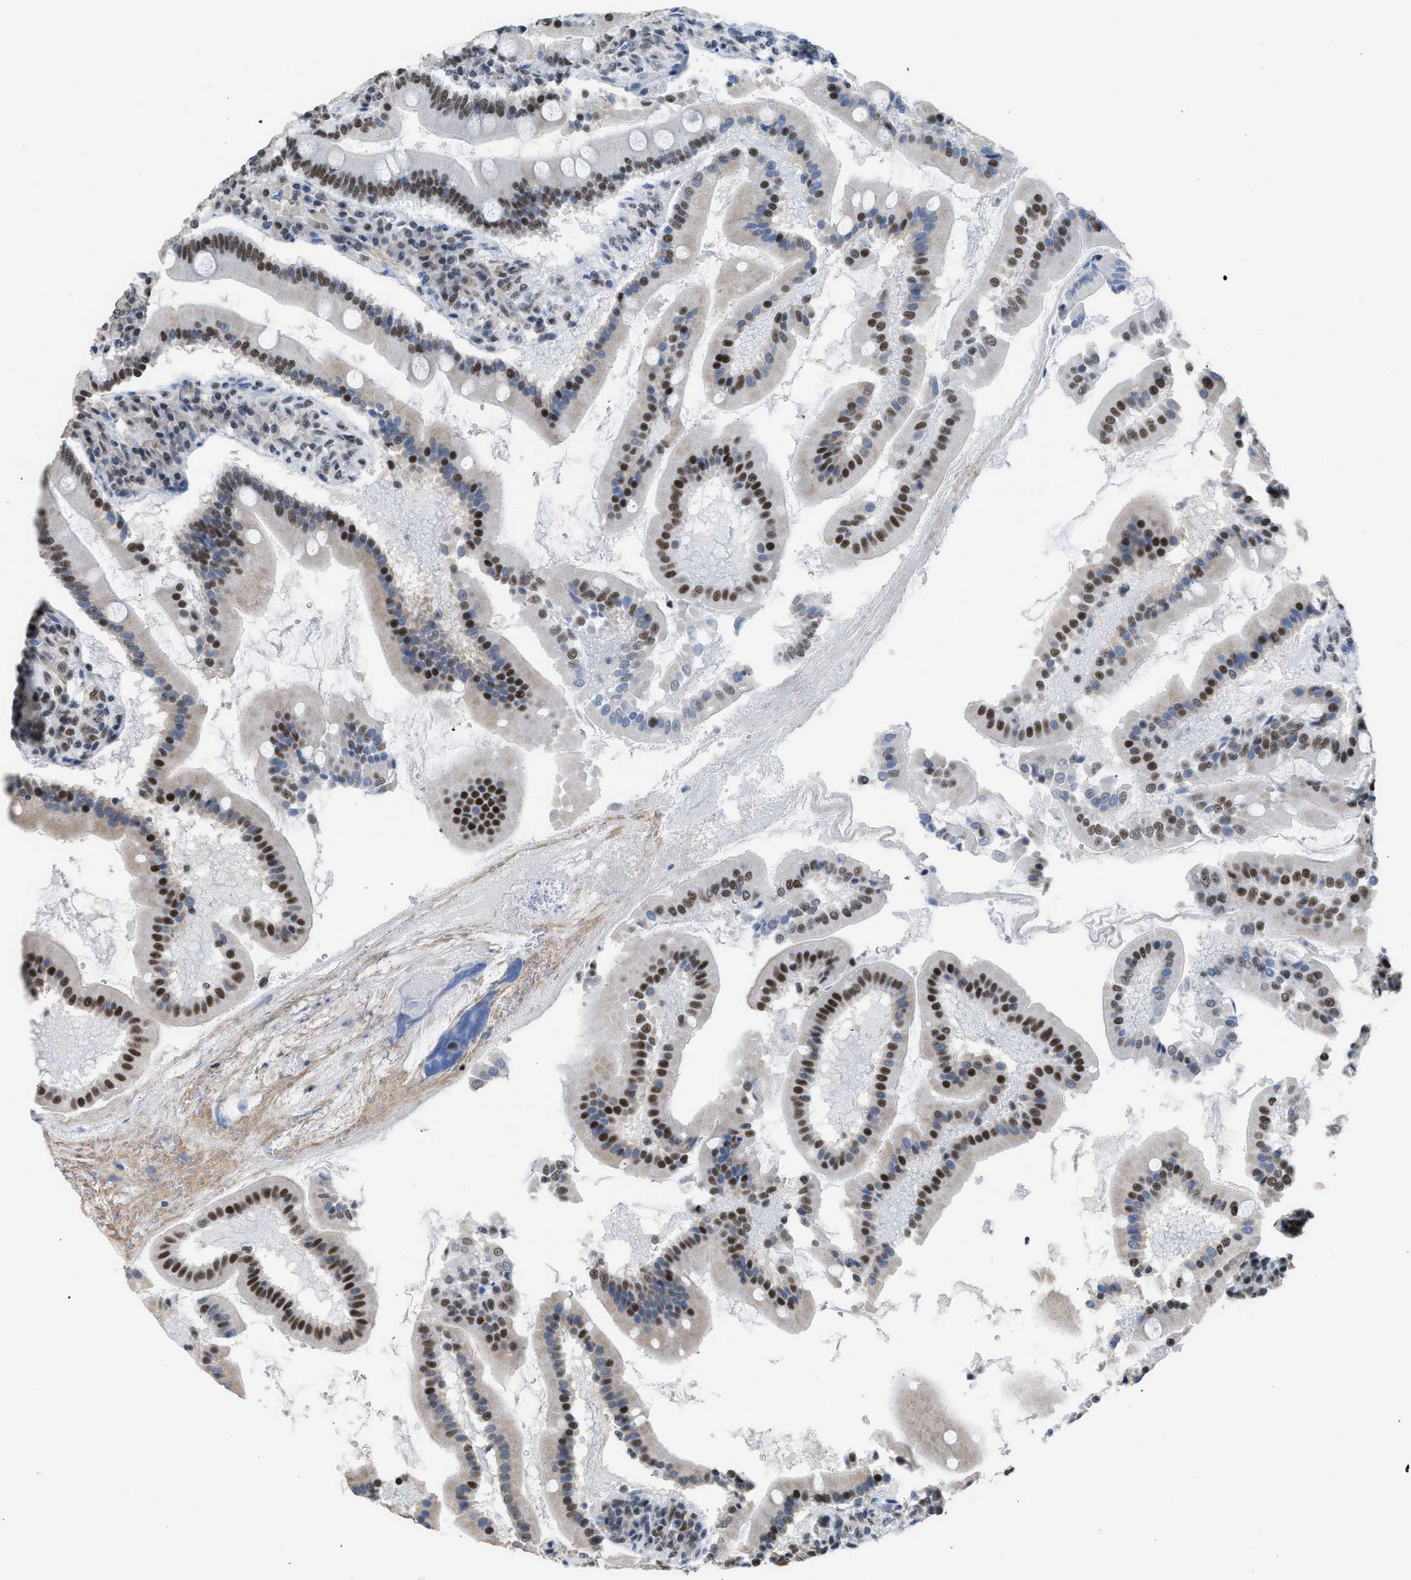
{"staining": {"intensity": "strong", "quantity": ">75%", "location": "nuclear"}, "tissue": "duodenum", "cell_type": "Glandular cells", "image_type": "normal", "snomed": [{"axis": "morphology", "description": "Normal tissue, NOS"}, {"axis": "topography", "description": "Duodenum"}], "caption": "Immunohistochemistry staining of unremarkable duodenum, which reveals high levels of strong nuclear expression in about >75% of glandular cells indicating strong nuclear protein positivity. The staining was performed using DAB (brown) for protein detection and nuclei were counterstained in hematoxylin (blue).", "gene": "SCAF4", "patient": {"sex": "male", "age": 50}}